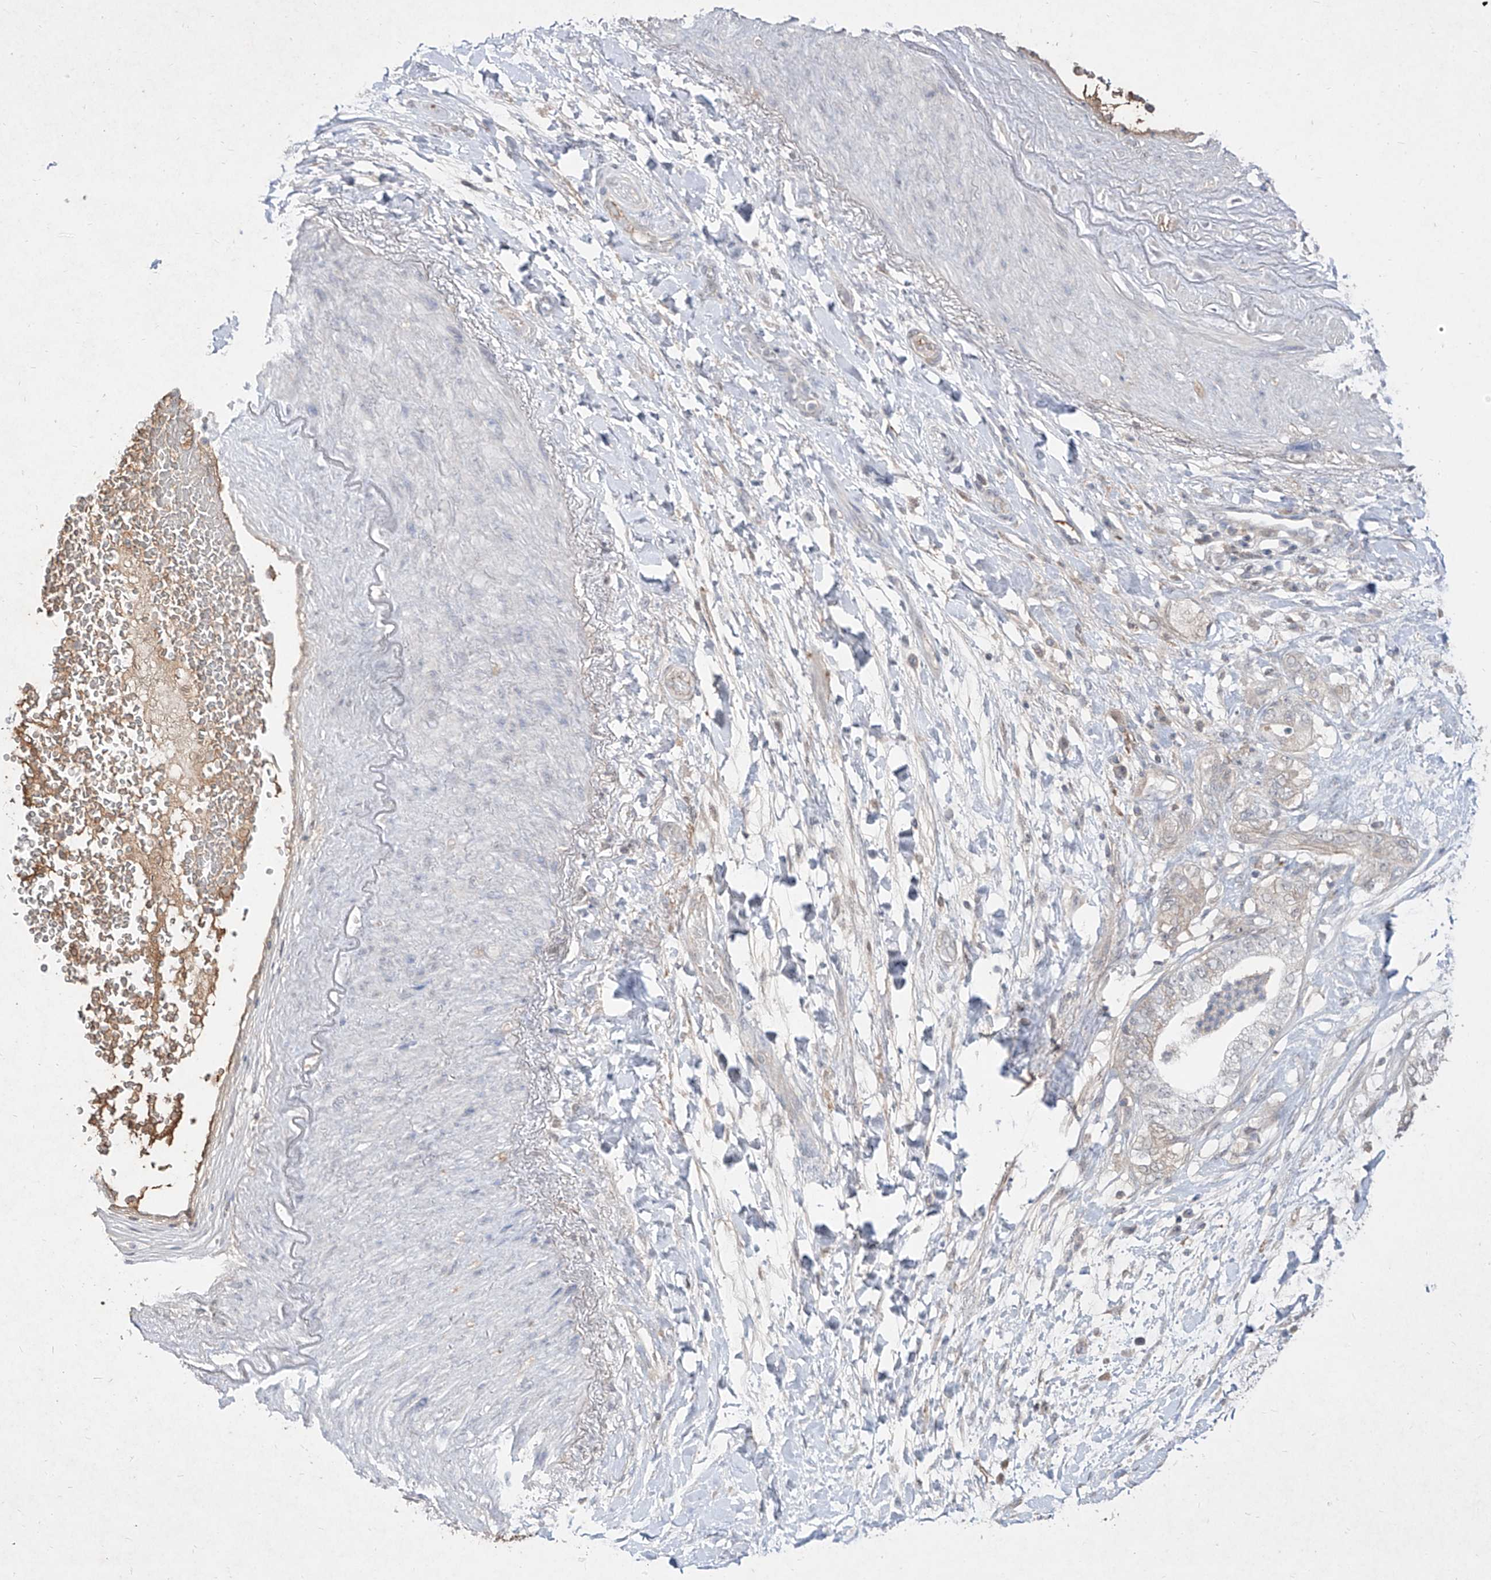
{"staining": {"intensity": "negative", "quantity": "none", "location": "none"}, "tissue": "pancreatic cancer", "cell_type": "Tumor cells", "image_type": "cancer", "snomed": [{"axis": "morphology", "description": "Adenocarcinoma, NOS"}, {"axis": "topography", "description": "Pancreas"}], "caption": "Immunohistochemistry (IHC) histopathology image of pancreatic adenocarcinoma stained for a protein (brown), which shows no positivity in tumor cells. Nuclei are stained in blue.", "gene": "C4A", "patient": {"sex": "female", "age": 73}}